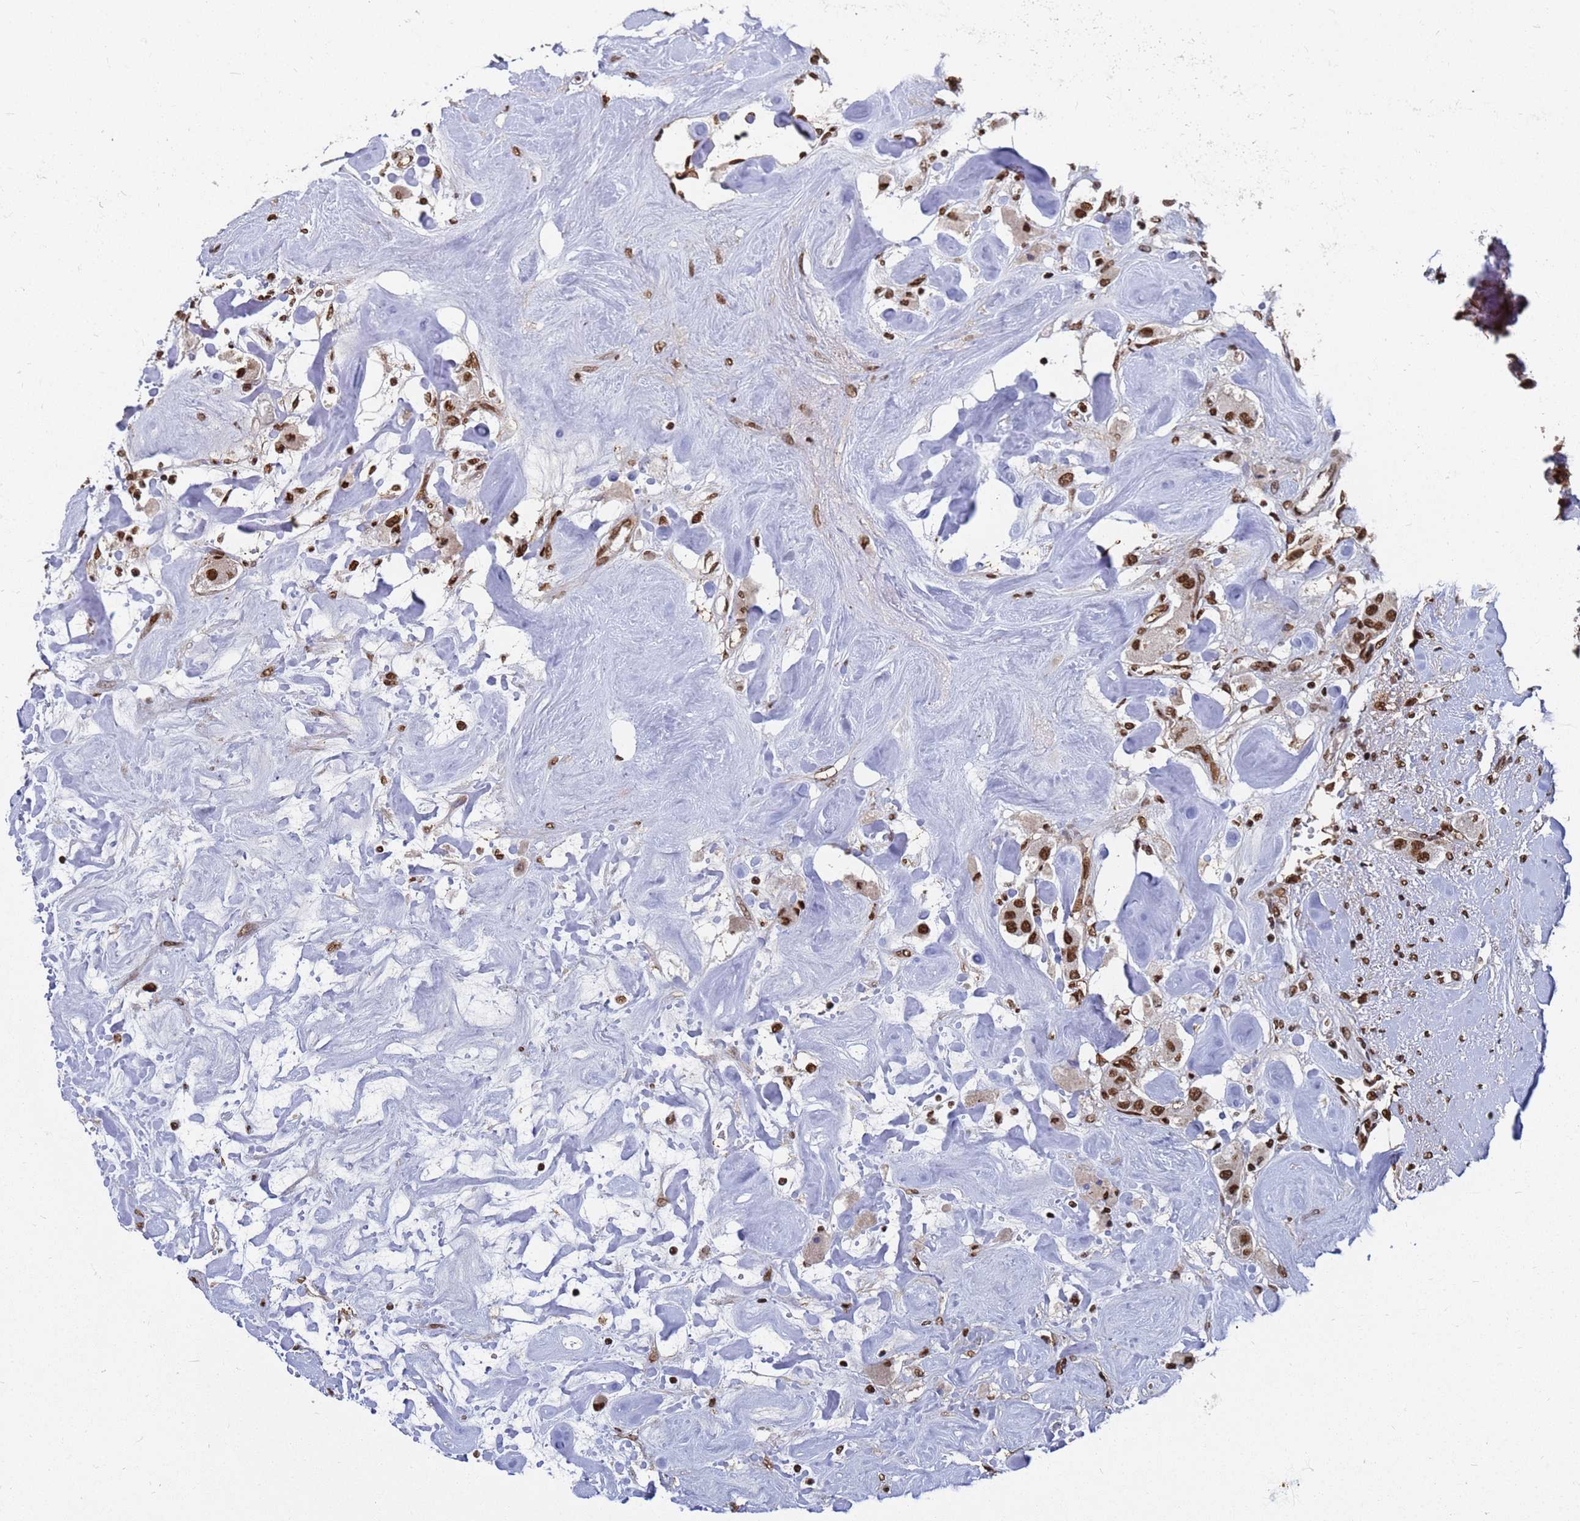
{"staining": {"intensity": "strong", "quantity": ">75%", "location": "nuclear"}, "tissue": "carcinoid", "cell_type": "Tumor cells", "image_type": "cancer", "snomed": [{"axis": "morphology", "description": "Carcinoid, malignant, NOS"}, {"axis": "topography", "description": "Pancreas"}], "caption": "Carcinoid (malignant) stained for a protein (brown) displays strong nuclear positive staining in about >75% of tumor cells.", "gene": "RAVER2", "patient": {"sex": "male", "age": 41}}